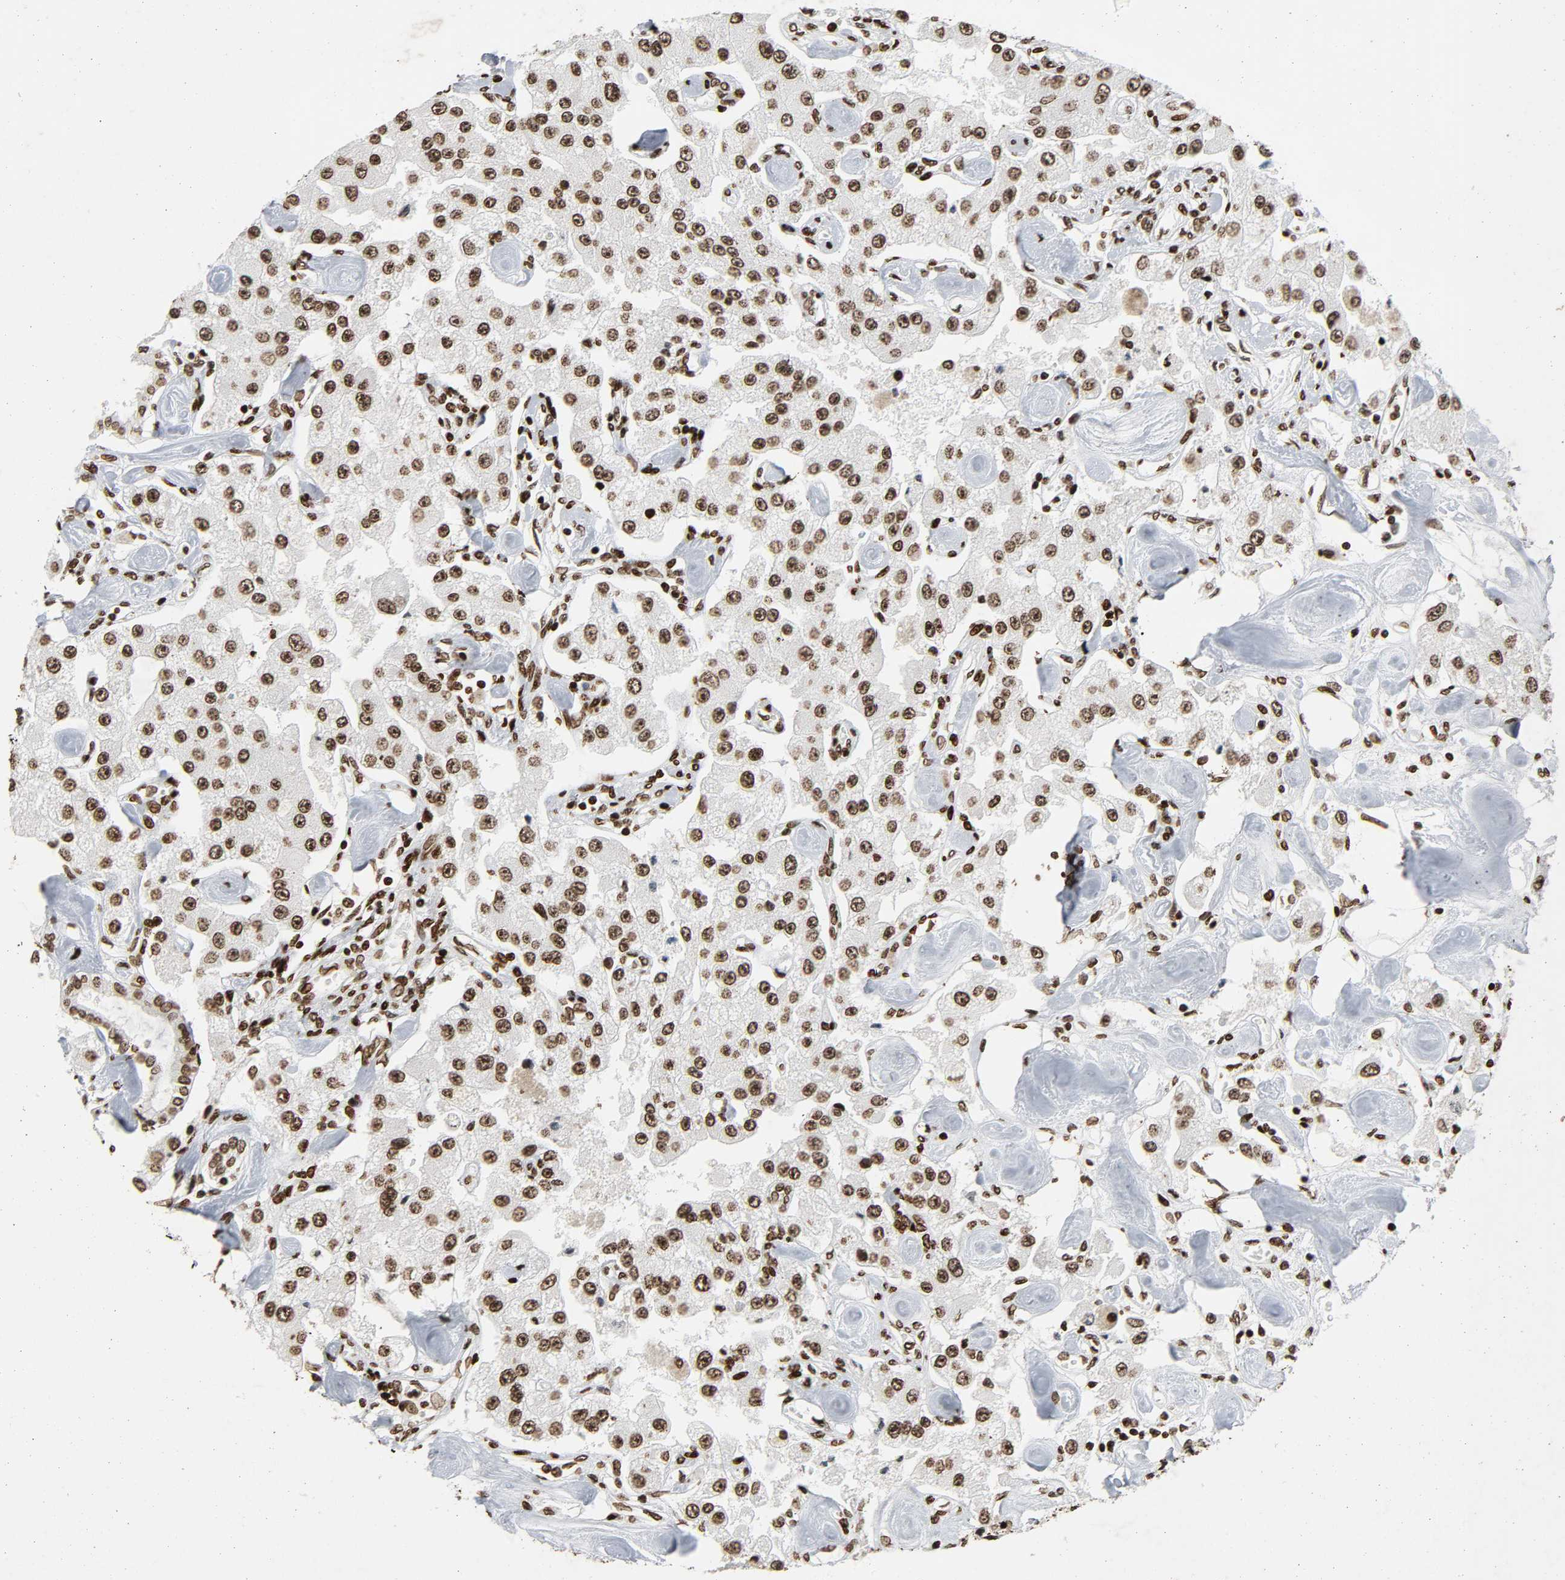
{"staining": {"intensity": "moderate", "quantity": ">75%", "location": "nuclear"}, "tissue": "carcinoid", "cell_type": "Tumor cells", "image_type": "cancer", "snomed": [{"axis": "morphology", "description": "Carcinoid, malignant, NOS"}, {"axis": "topography", "description": "Pancreas"}], "caption": "Protein staining of carcinoid (malignant) tissue shows moderate nuclear positivity in approximately >75% of tumor cells.", "gene": "RXRA", "patient": {"sex": "male", "age": 41}}